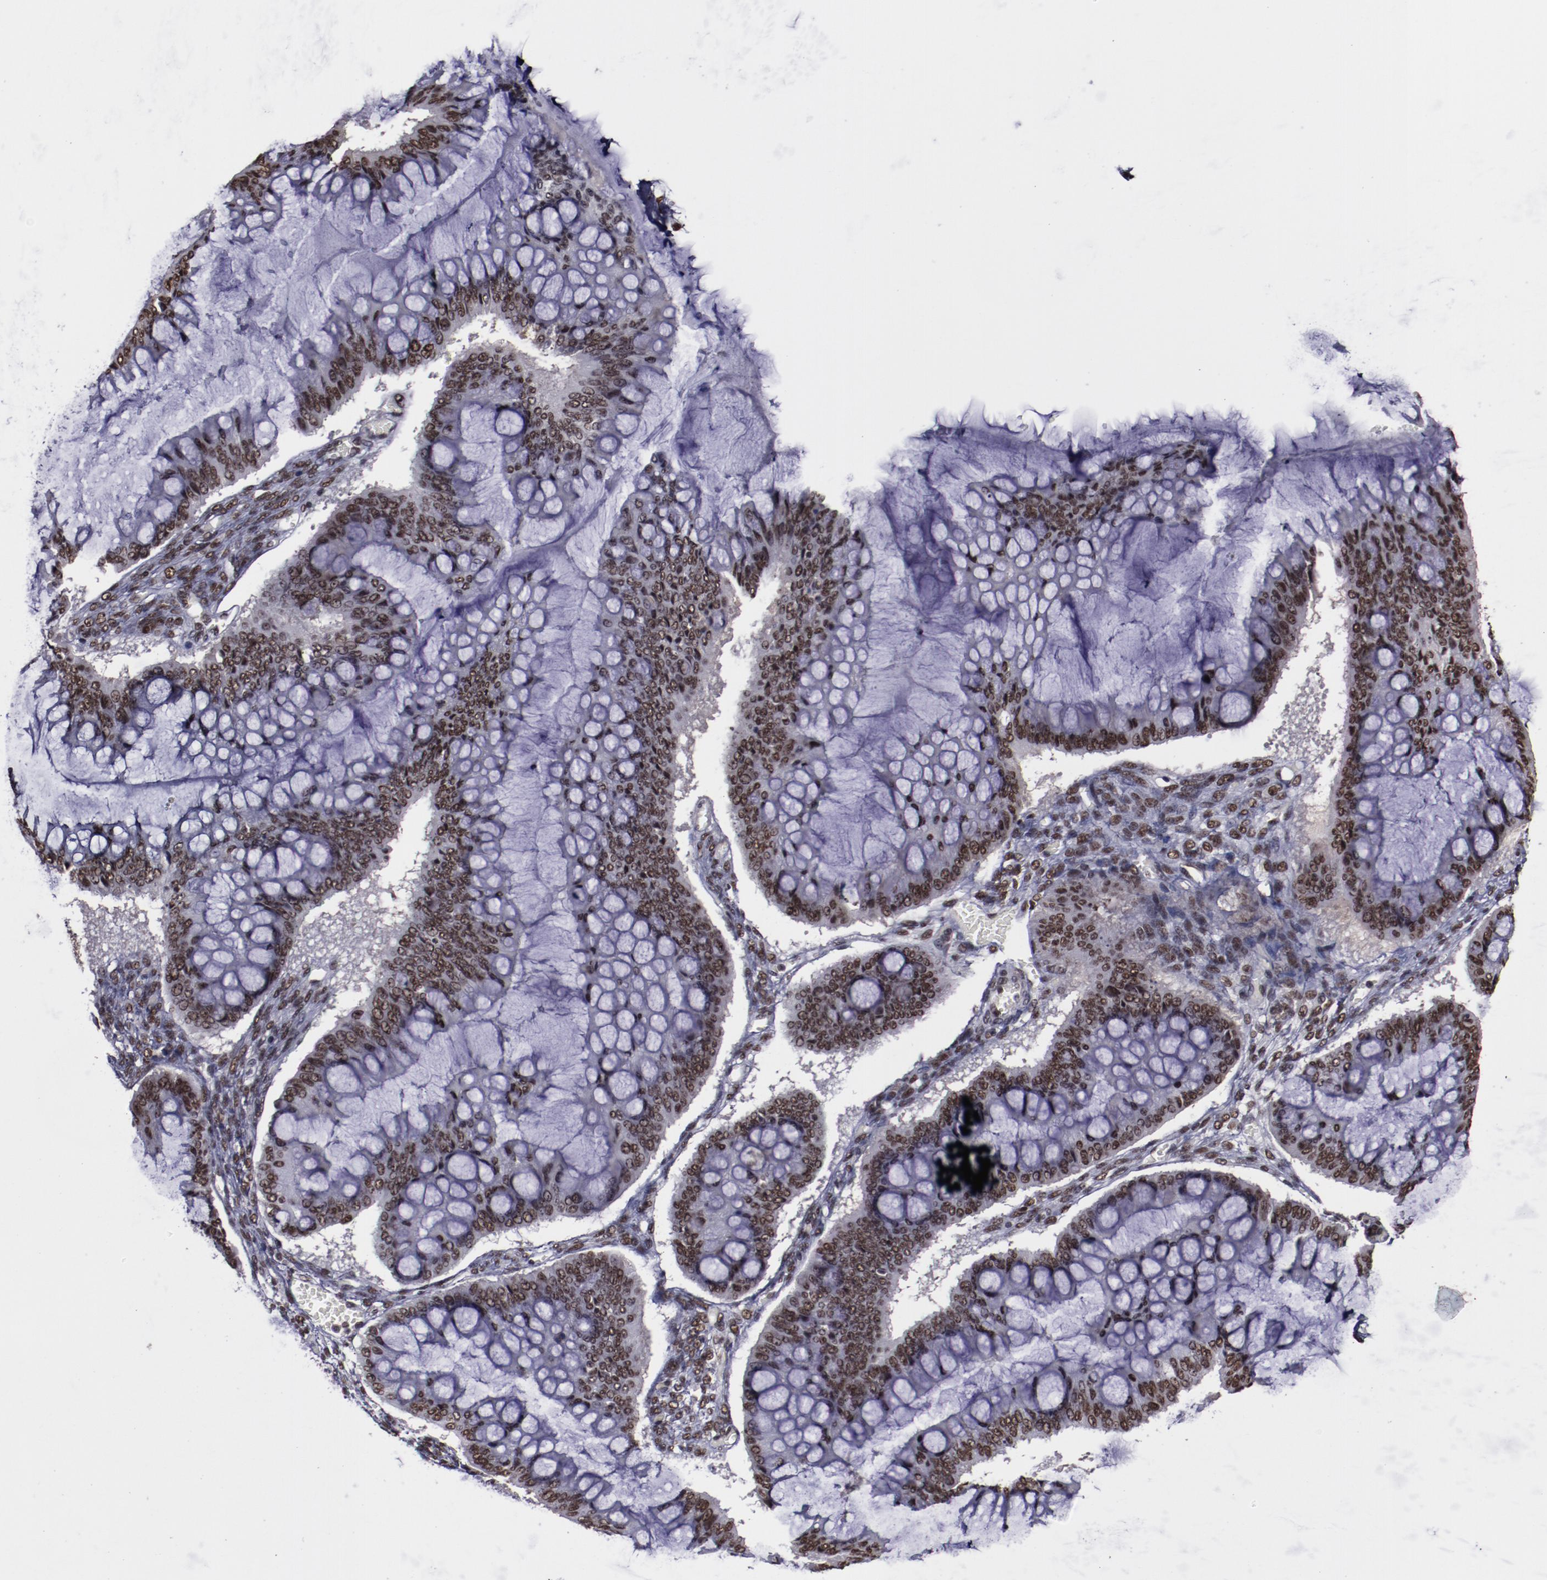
{"staining": {"intensity": "moderate", "quantity": ">75%", "location": "nuclear"}, "tissue": "ovarian cancer", "cell_type": "Tumor cells", "image_type": "cancer", "snomed": [{"axis": "morphology", "description": "Cystadenocarcinoma, mucinous, NOS"}, {"axis": "topography", "description": "Ovary"}], "caption": "The histopathology image exhibits a brown stain indicating the presence of a protein in the nuclear of tumor cells in ovarian cancer.", "gene": "ERH", "patient": {"sex": "female", "age": 73}}